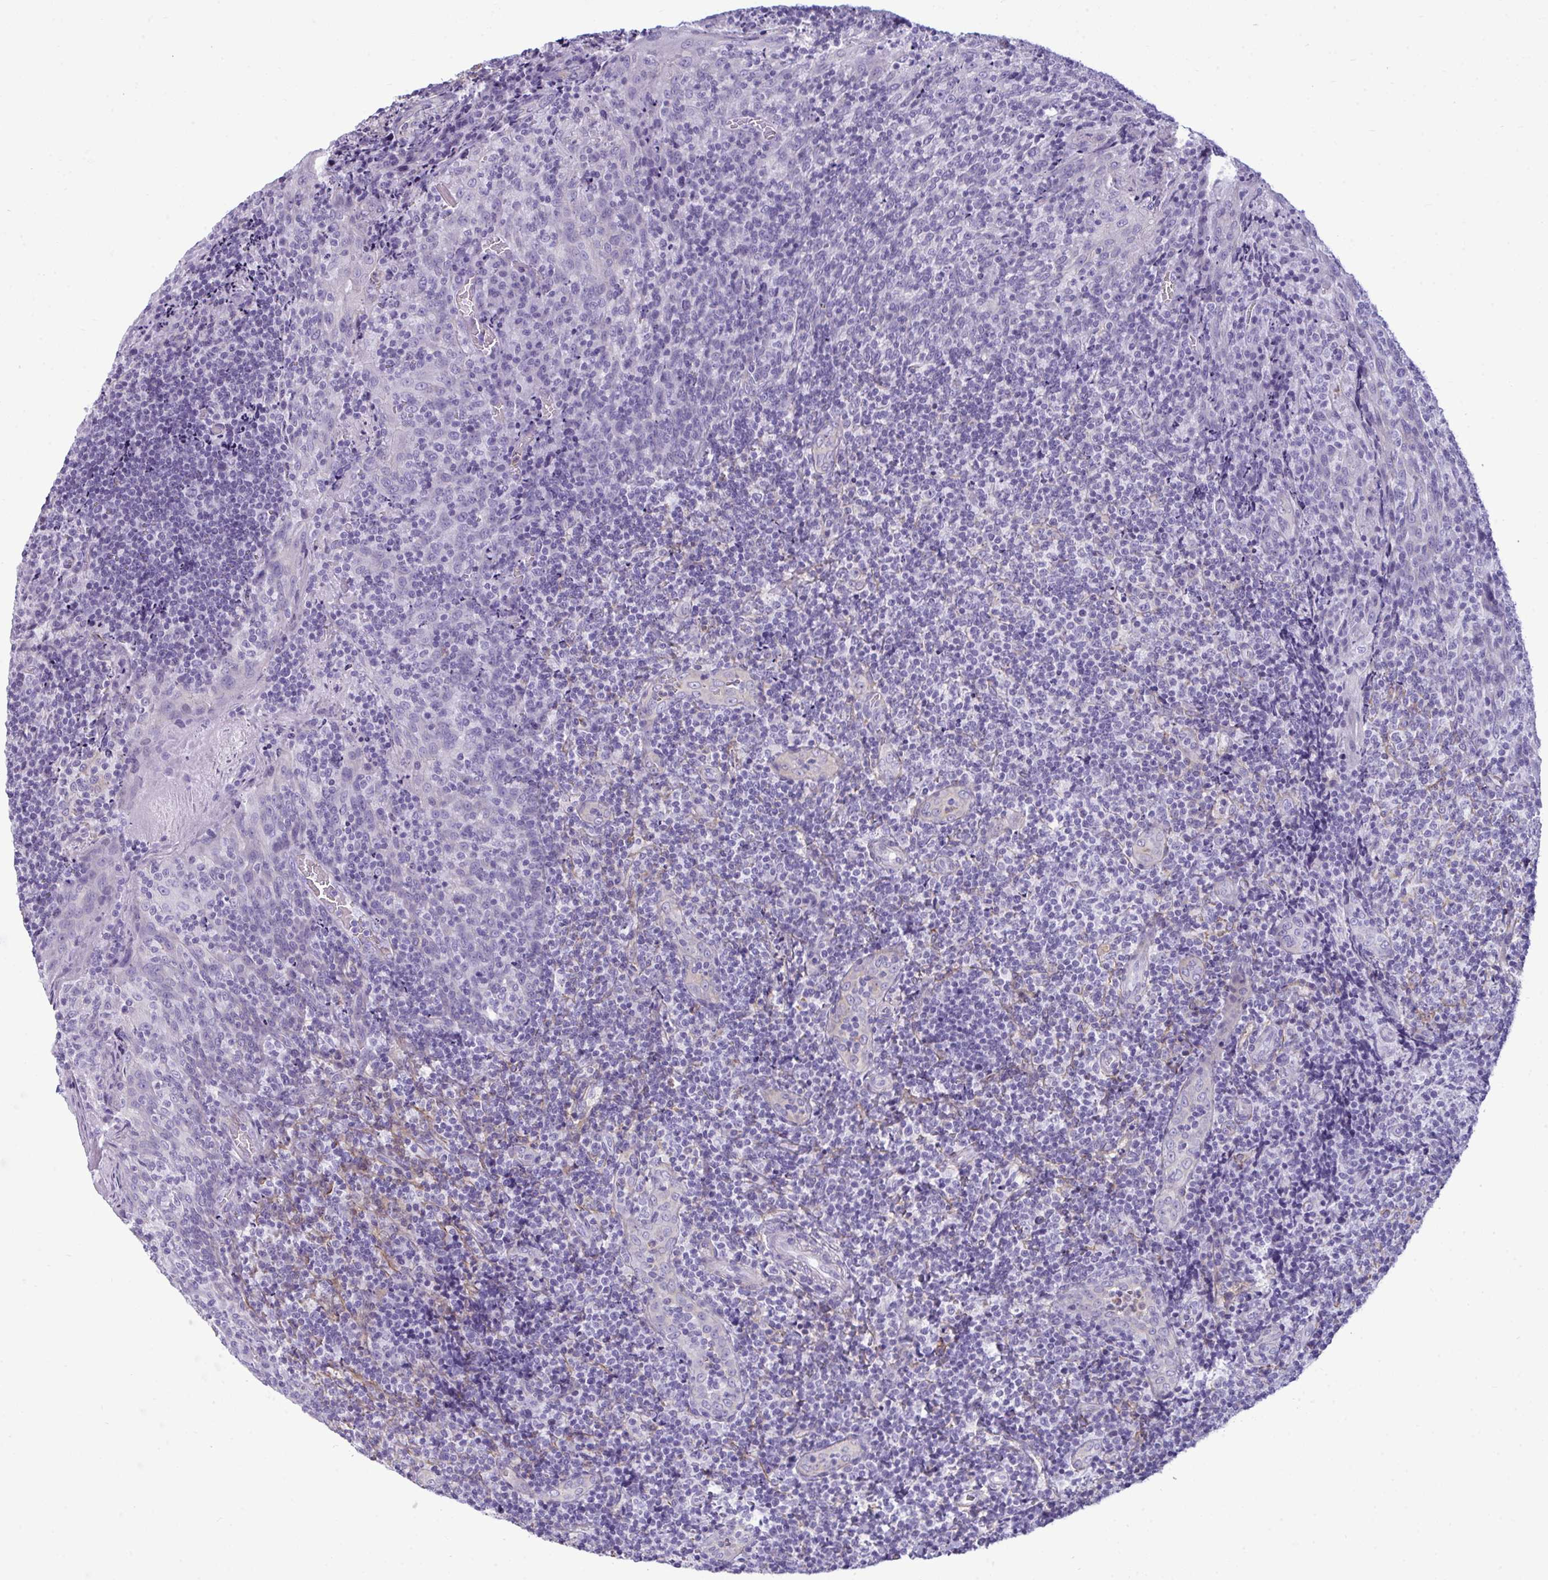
{"staining": {"intensity": "negative", "quantity": "none", "location": "none"}, "tissue": "tonsil", "cell_type": "Germinal center cells", "image_type": "normal", "snomed": [{"axis": "morphology", "description": "Normal tissue, NOS"}, {"axis": "topography", "description": "Tonsil"}], "caption": "Normal tonsil was stained to show a protein in brown. There is no significant staining in germinal center cells. Nuclei are stained in blue.", "gene": "MYH10", "patient": {"sex": "male", "age": 17}}